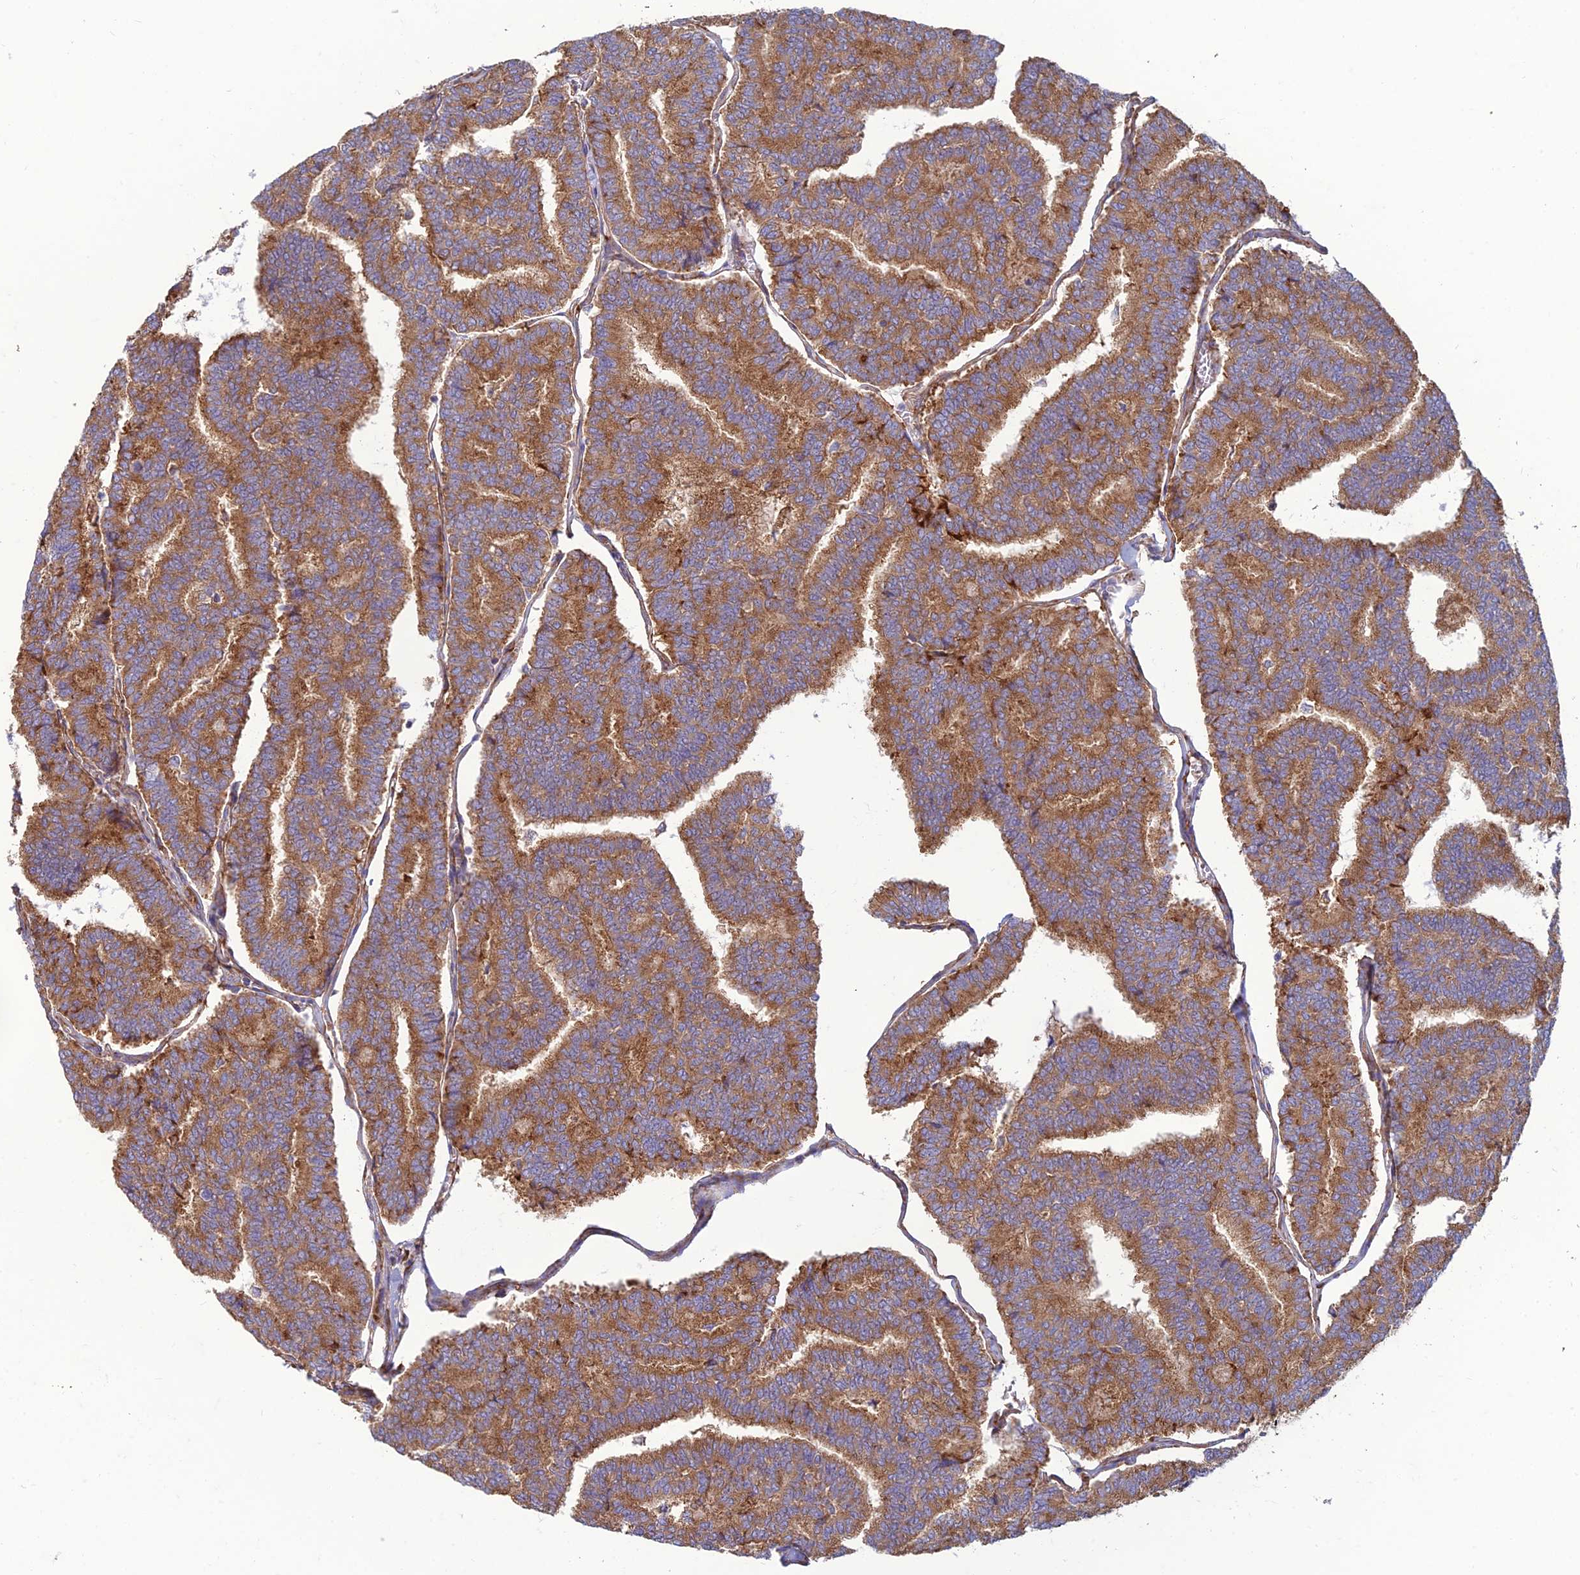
{"staining": {"intensity": "moderate", "quantity": ">75%", "location": "cytoplasmic/membranous"}, "tissue": "thyroid cancer", "cell_type": "Tumor cells", "image_type": "cancer", "snomed": [{"axis": "morphology", "description": "Papillary adenocarcinoma, NOS"}, {"axis": "topography", "description": "Thyroid gland"}], "caption": "Immunohistochemistry of human thyroid cancer demonstrates medium levels of moderate cytoplasmic/membranous expression in approximately >75% of tumor cells.", "gene": "RPL17-C18orf32", "patient": {"sex": "female", "age": 35}}